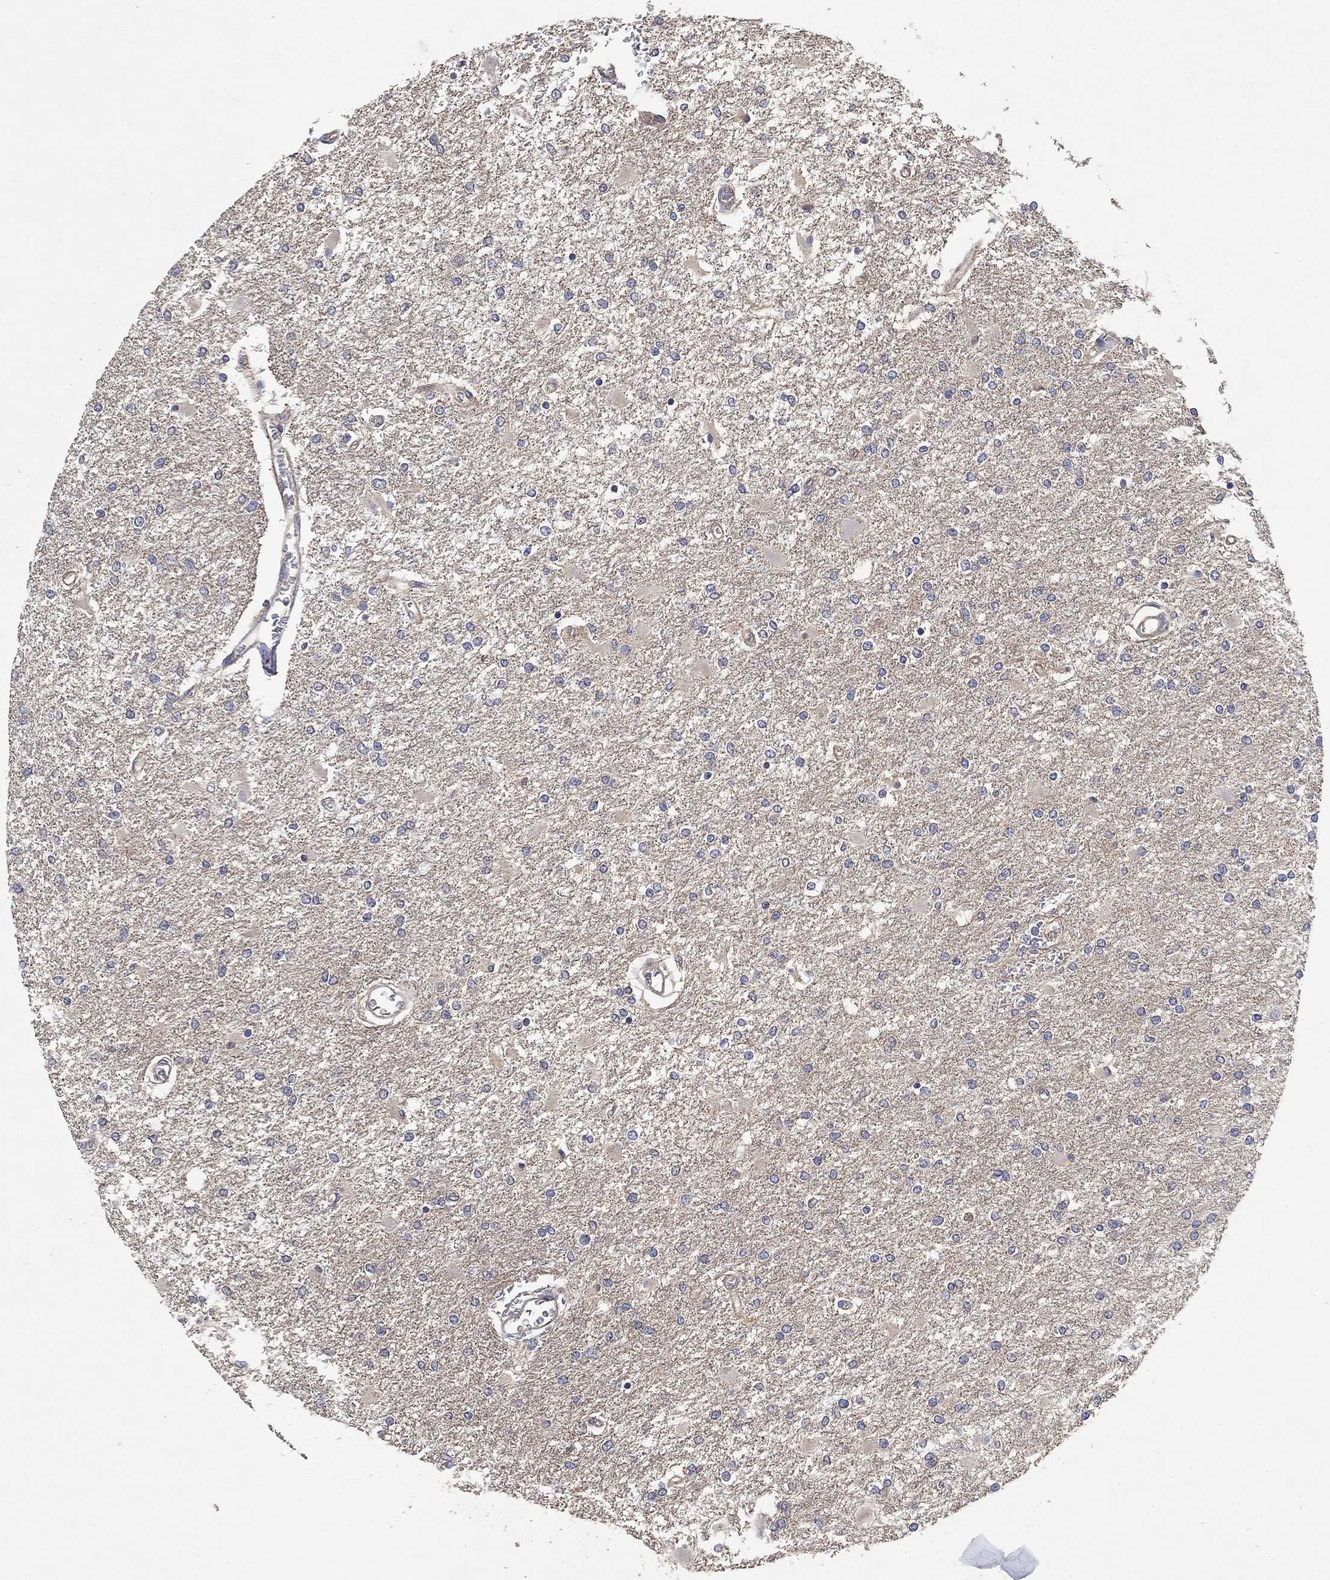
{"staining": {"intensity": "negative", "quantity": "none", "location": "none"}, "tissue": "glioma", "cell_type": "Tumor cells", "image_type": "cancer", "snomed": [{"axis": "morphology", "description": "Glioma, malignant, High grade"}, {"axis": "topography", "description": "Cerebral cortex"}], "caption": "High power microscopy histopathology image of an IHC photomicrograph of malignant high-grade glioma, revealing no significant staining in tumor cells.", "gene": "MCUR1", "patient": {"sex": "male", "age": 79}}